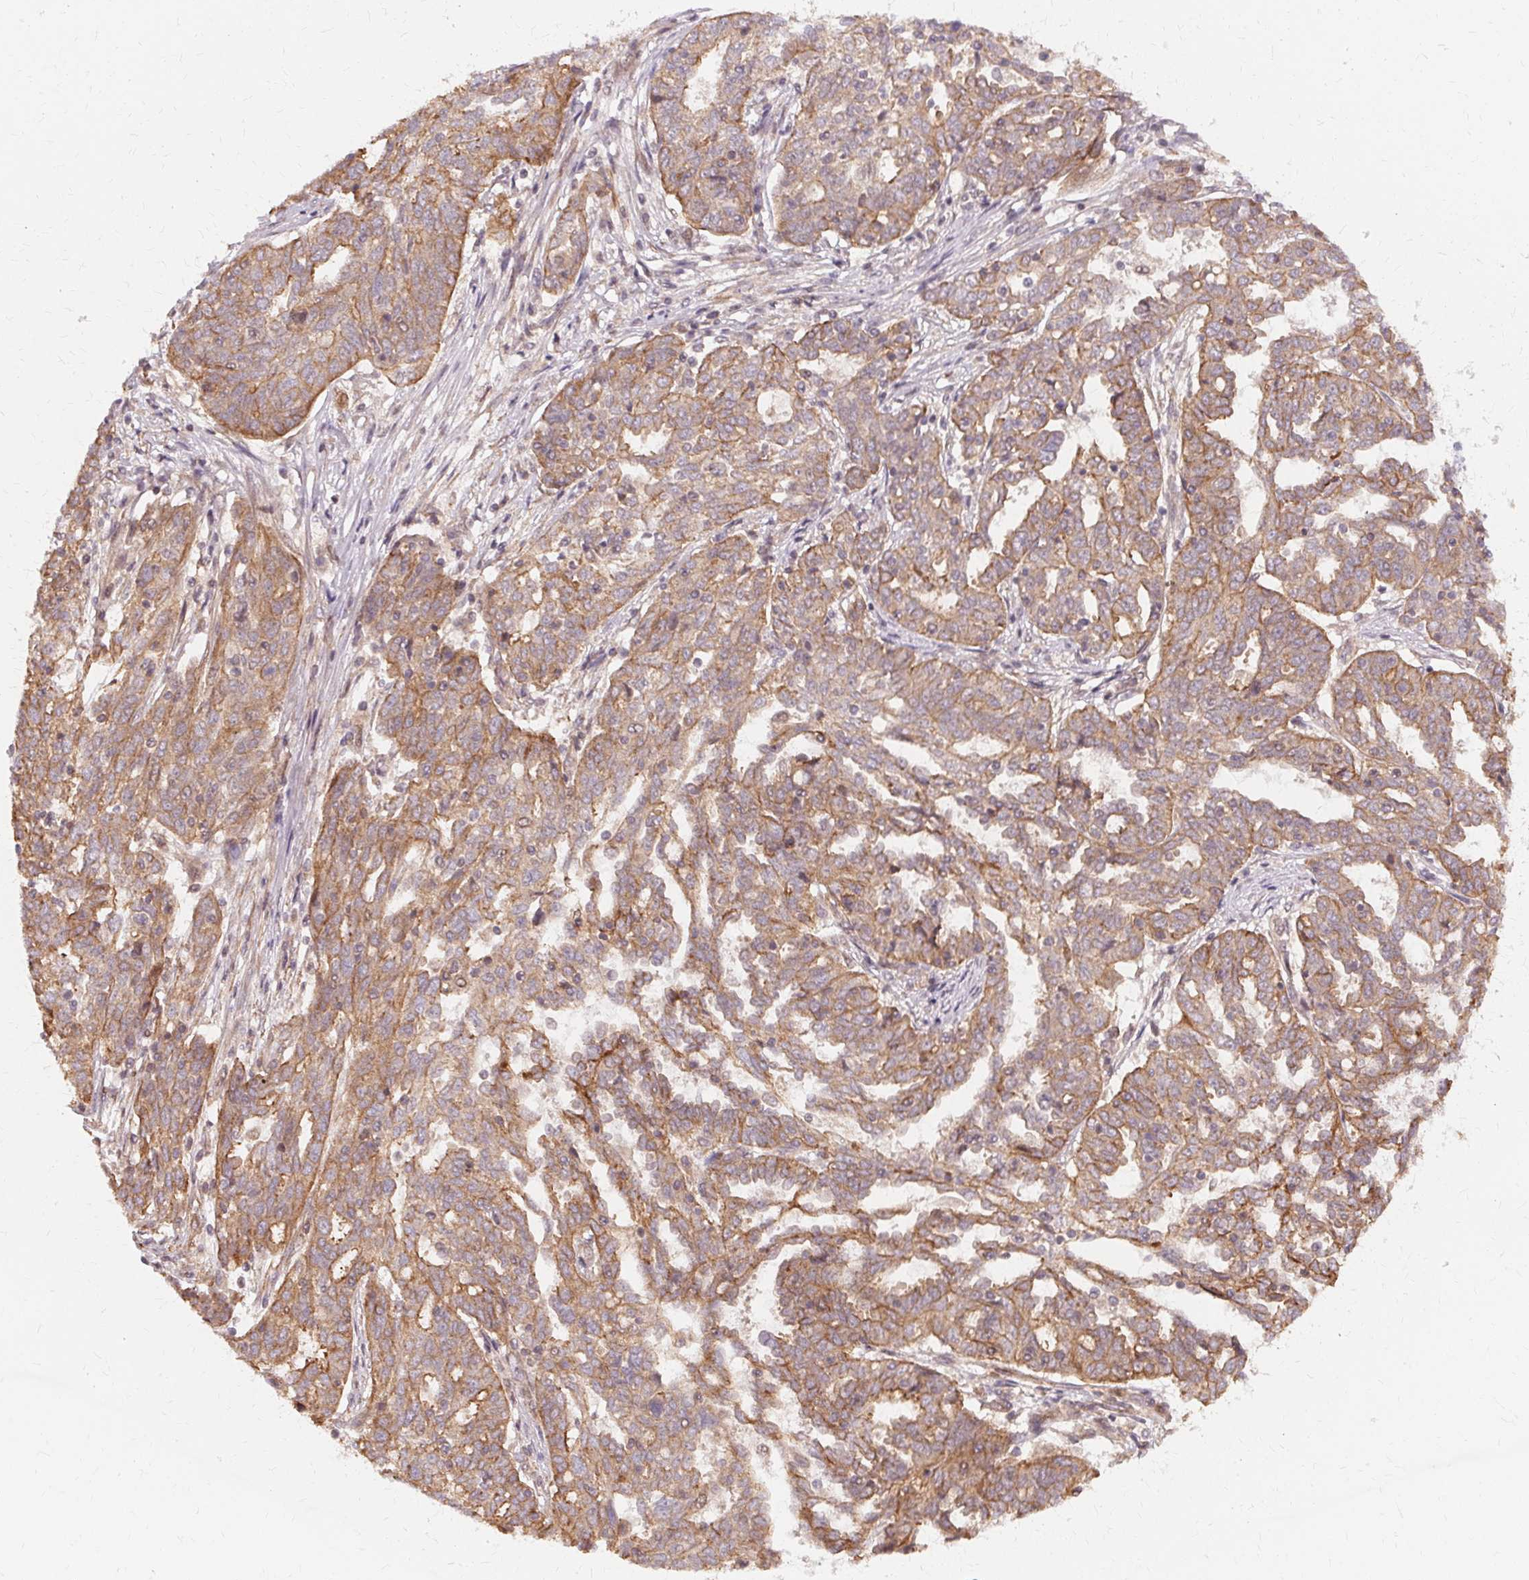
{"staining": {"intensity": "weak", "quantity": ">75%", "location": "cytoplasmic/membranous"}, "tissue": "ovarian cancer", "cell_type": "Tumor cells", "image_type": "cancer", "snomed": [{"axis": "morphology", "description": "Cystadenocarcinoma, serous, NOS"}, {"axis": "topography", "description": "Ovary"}], "caption": "DAB (3,3'-diaminobenzidine) immunohistochemical staining of human ovarian serous cystadenocarcinoma exhibits weak cytoplasmic/membranous protein expression in about >75% of tumor cells.", "gene": "USP8", "patient": {"sex": "female", "age": 67}}